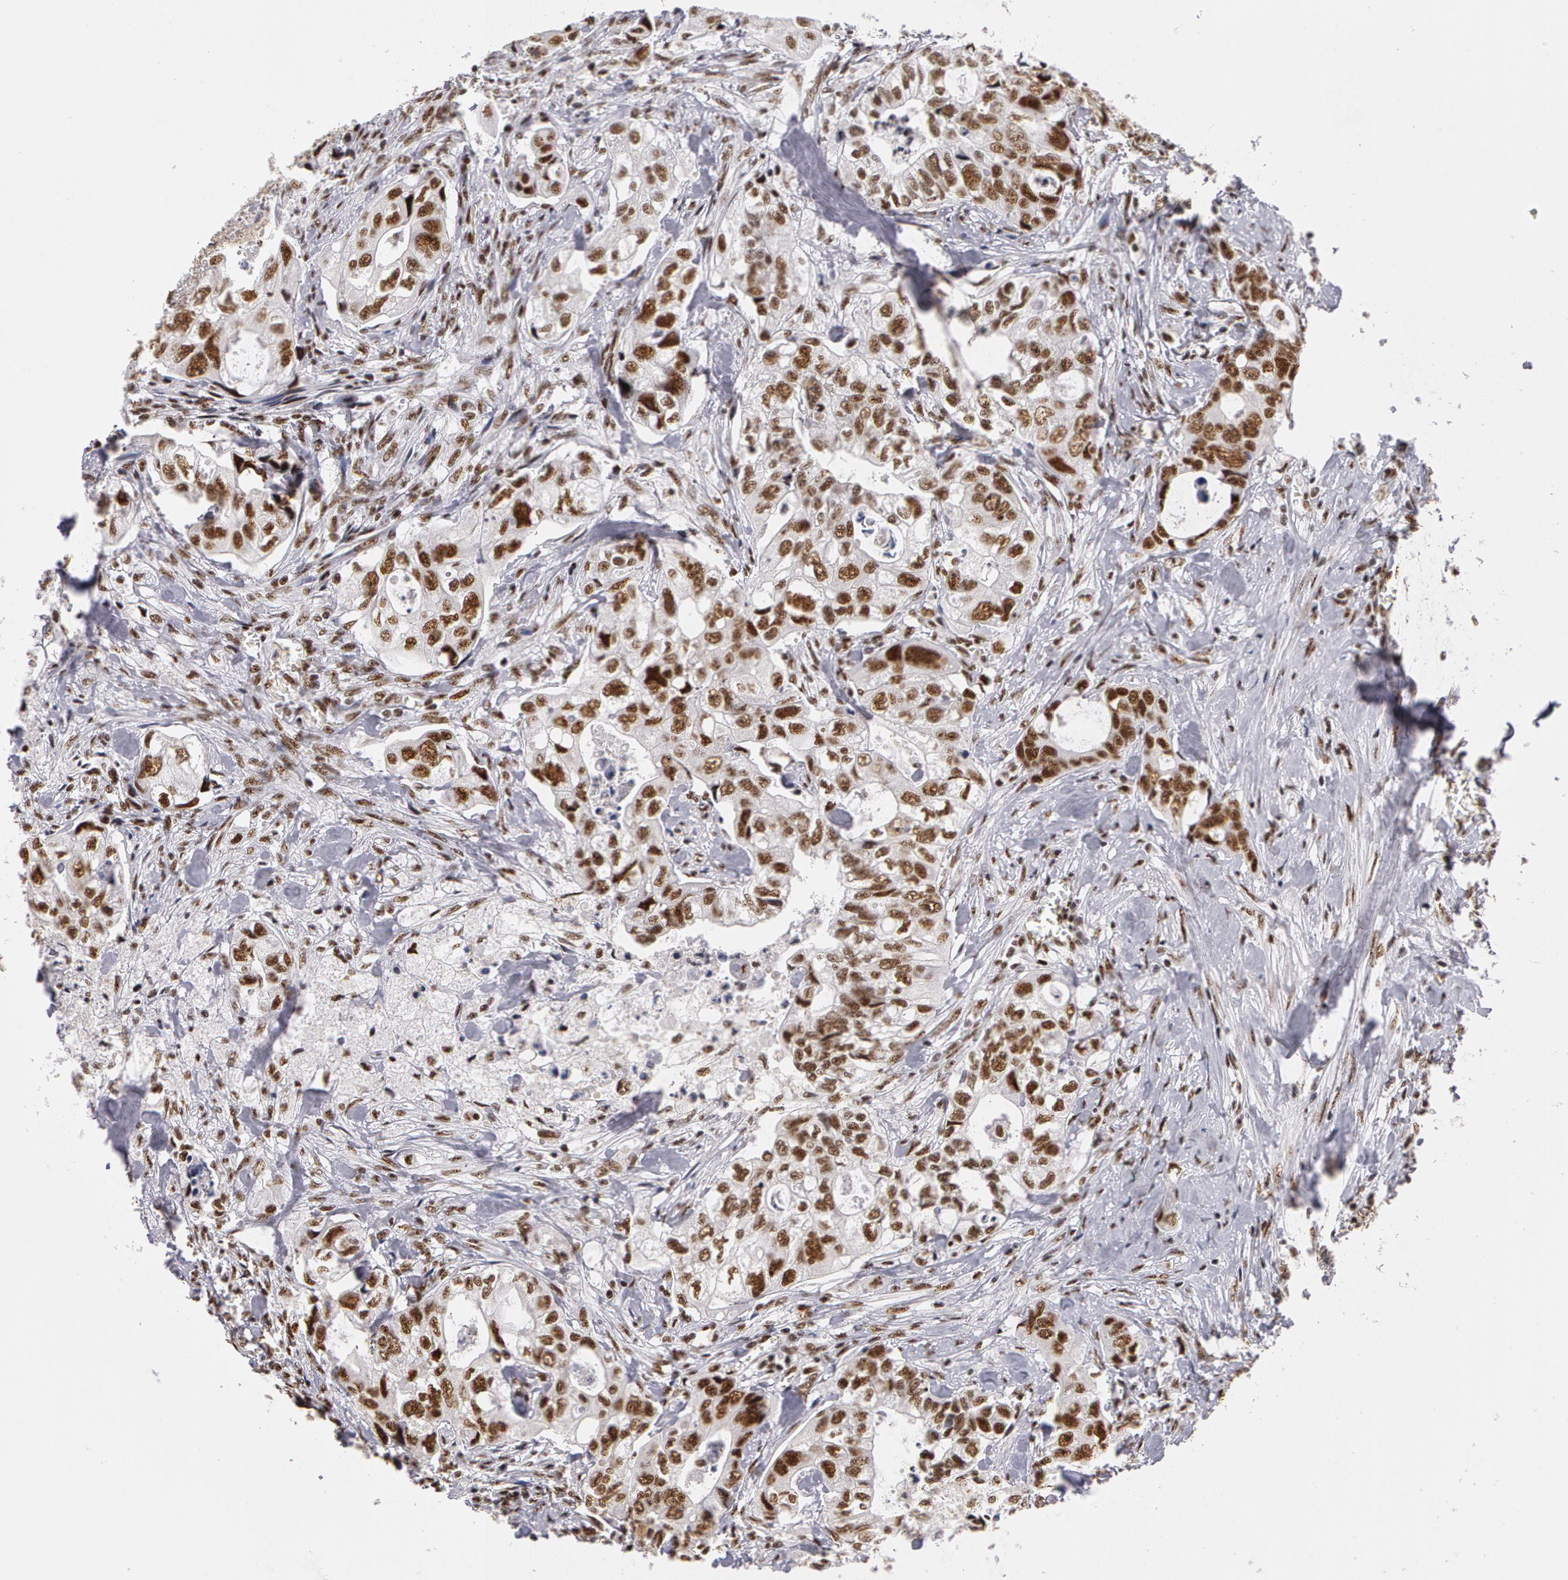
{"staining": {"intensity": "moderate", "quantity": ">75%", "location": "nuclear"}, "tissue": "colorectal cancer", "cell_type": "Tumor cells", "image_type": "cancer", "snomed": [{"axis": "morphology", "description": "Adenocarcinoma, NOS"}, {"axis": "topography", "description": "Rectum"}], "caption": "IHC (DAB (3,3'-diaminobenzidine)) staining of human colorectal cancer reveals moderate nuclear protein positivity in approximately >75% of tumor cells.", "gene": "PNN", "patient": {"sex": "female", "age": 57}}